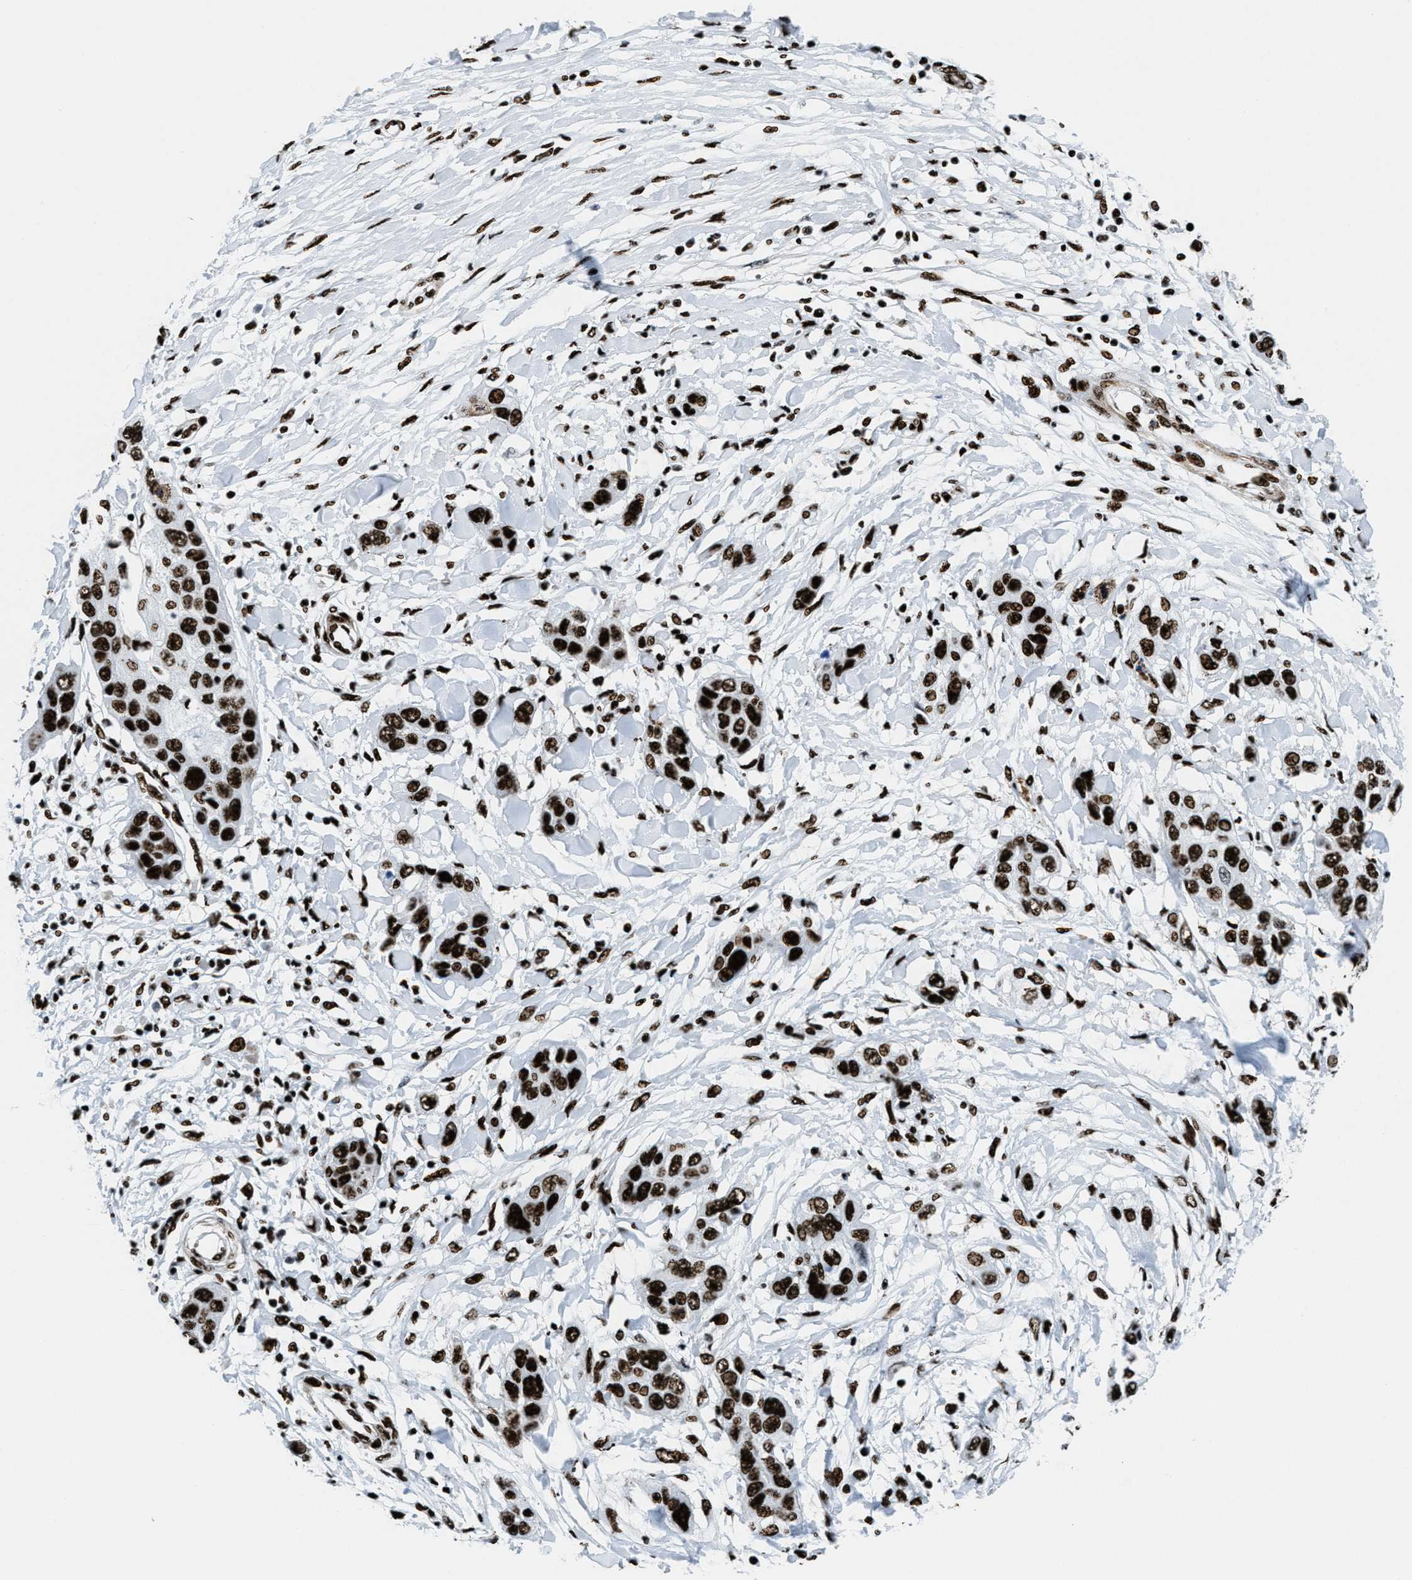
{"staining": {"intensity": "strong", "quantity": ">75%", "location": "nuclear"}, "tissue": "pancreatic cancer", "cell_type": "Tumor cells", "image_type": "cancer", "snomed": [{"axis": "morphology", "description": "Adenocarcinoma, NOS"}, {"axis": "topography", "description": "Pancreas"}], "caption": "Approximately >75% of tumor cells in pancreatic cancer (adenocarcinoma) show strong nuclear protein positivity as visualized by brown immunohistochemical staining.", "gene": "NONO", "patient": {"sex": "female", "age": 70}}